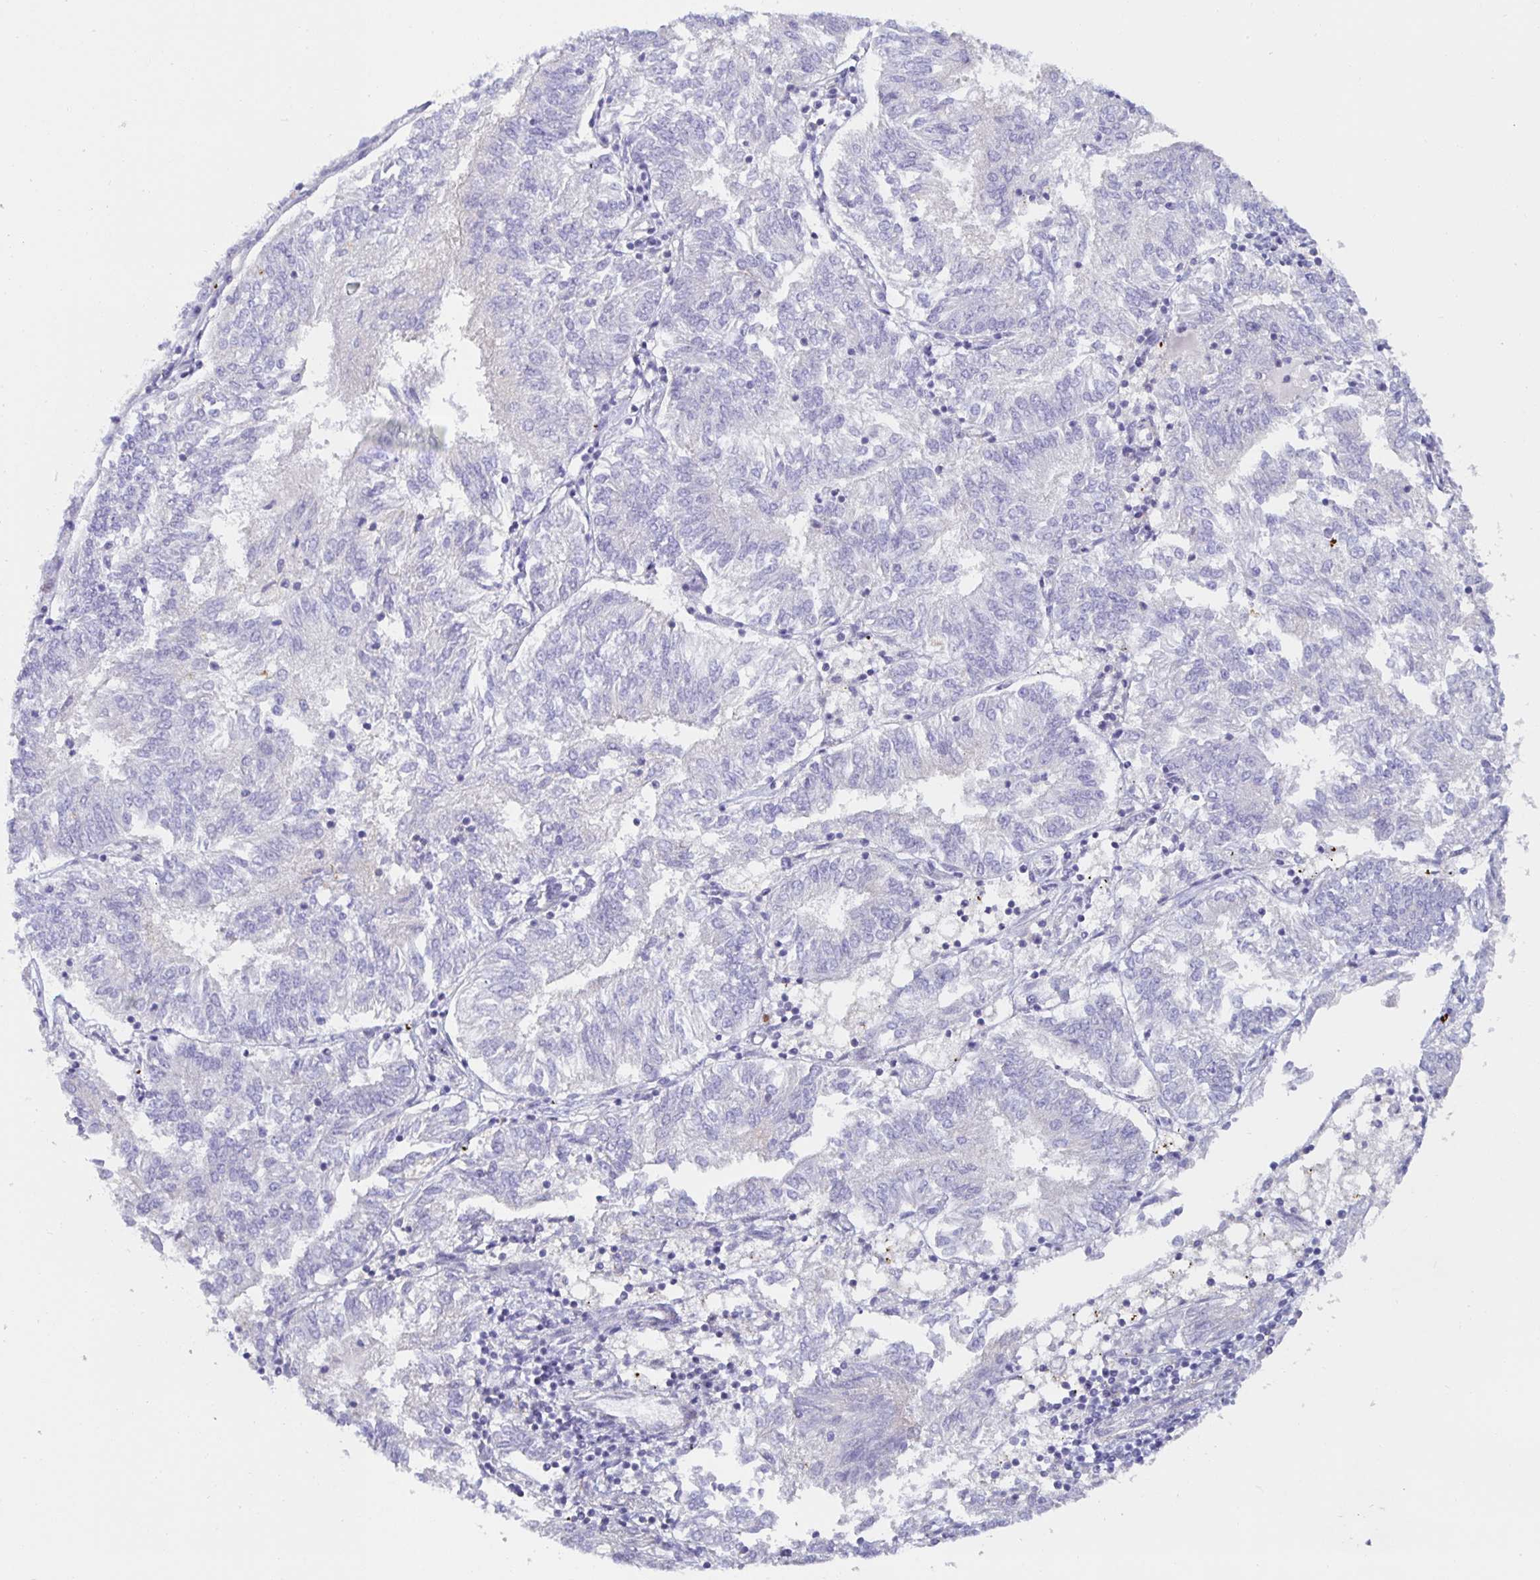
{"staining": {"intensity": "negative", "quantity": "none", "location": "none"}, "tissue": "endometrial cancer", "cell_type": "Tumor cells", "image_type": "cancer", "snomed": [{"axis": "morphology", "description": "Adenocarcinoma, NOS"}, {"axis": "topography", "description": "Endometrium"}], "caption": "High power microscopy micrograph of an immunohistochemistry micrograph of endometrial adenocarcinoma, revealing no significant expression in tumor cells.", "gene": "METTL22", "patient": {"sex": "female", "age": 58}}